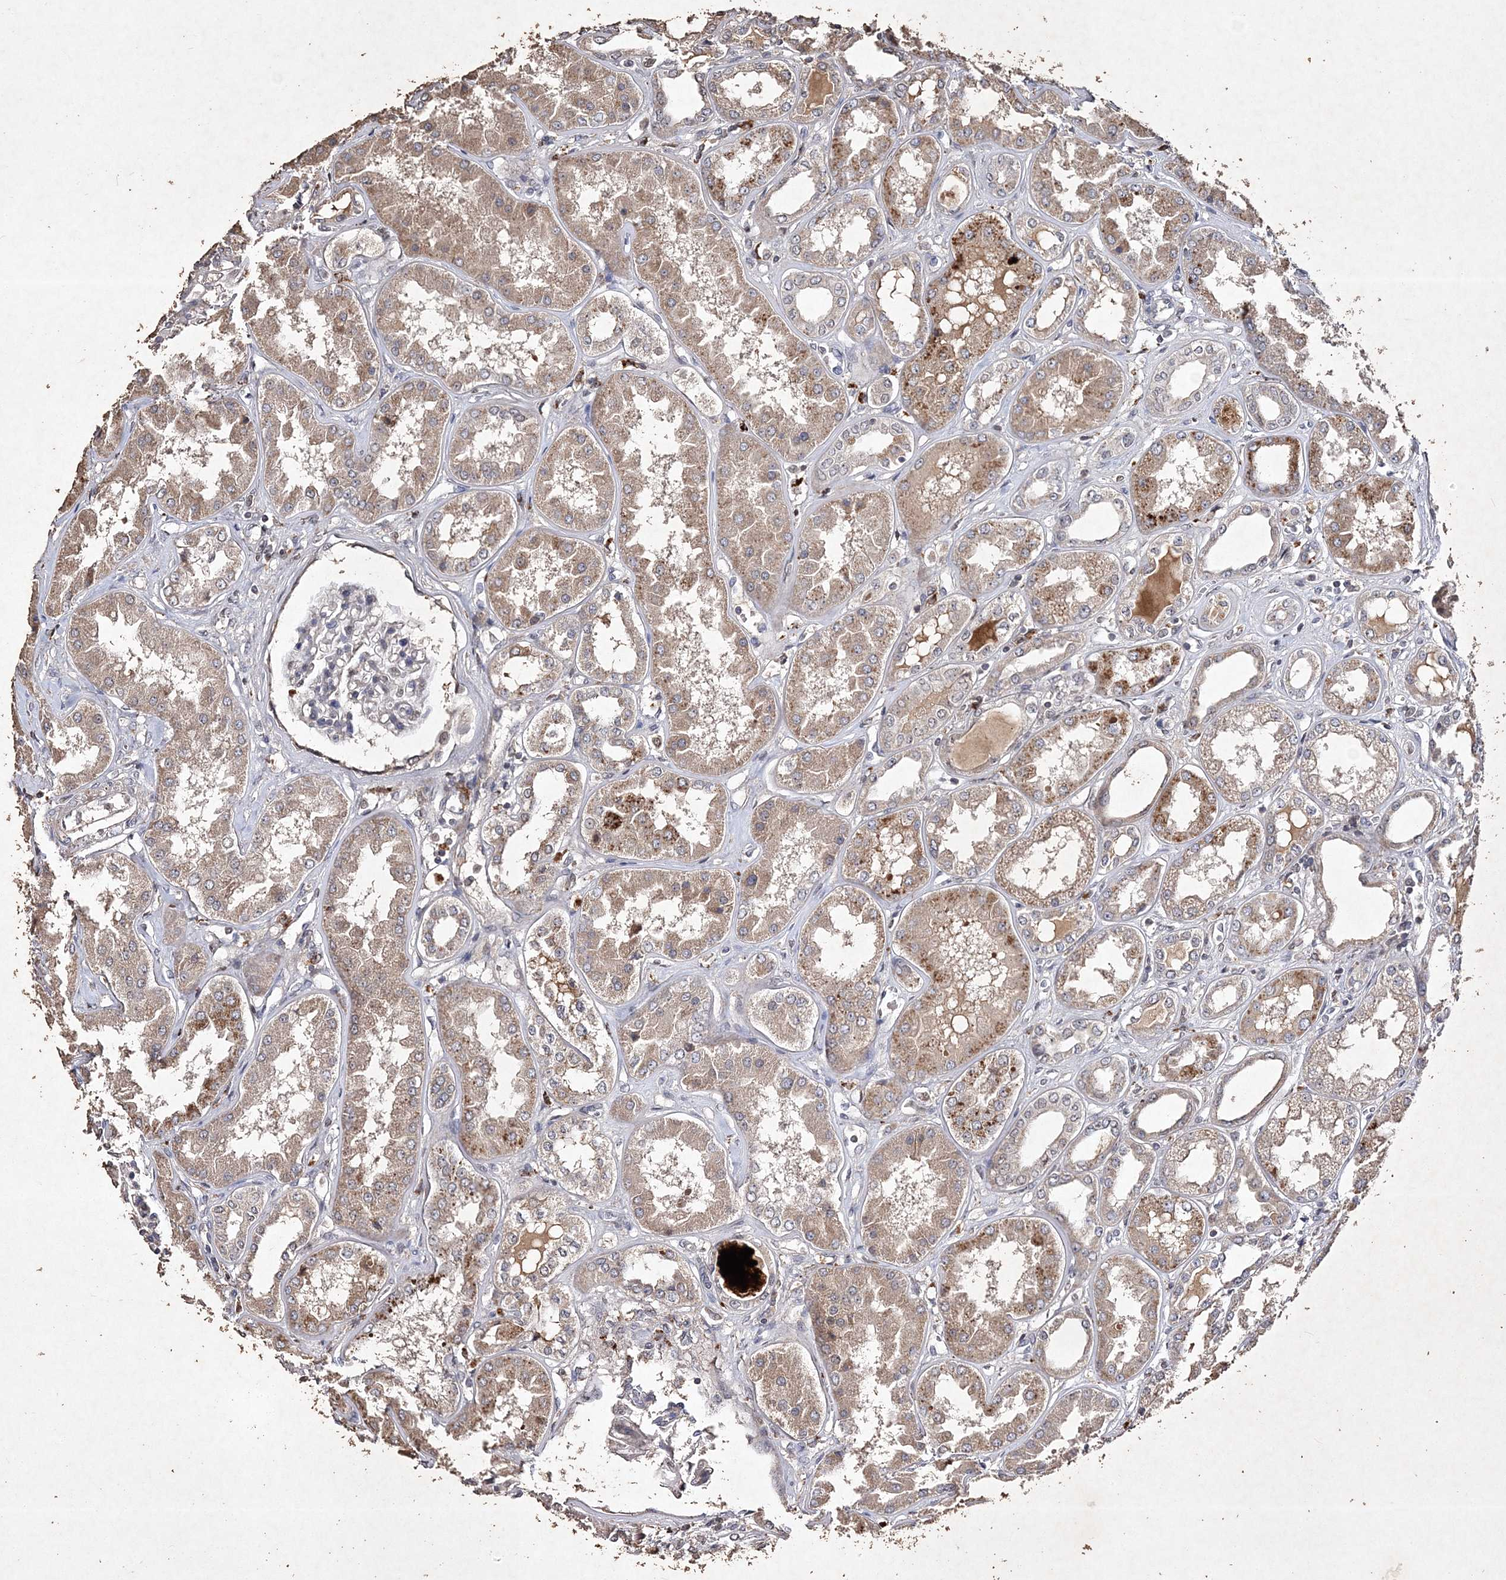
{"staining": {"intensity": "moderate", "quantity": "25%-75%", "location": "nuclear"}, "tissue": "kidney", "cell_type": "Cells in glomeruli", "image_type": "normal", "snomed": [{"axis": "morphology", "description": "Normal tissue, NOS"}, {"axis": "topography", "description": "Kidney"}], "caption": "Kidney was stained to show a protein in brown. There is medium levels of moderate nuclear expression in approximately 25%-75% of cells in glomeruli.", "gene": "C3orf38", "patient": {"sex": "female", "age": 56}}